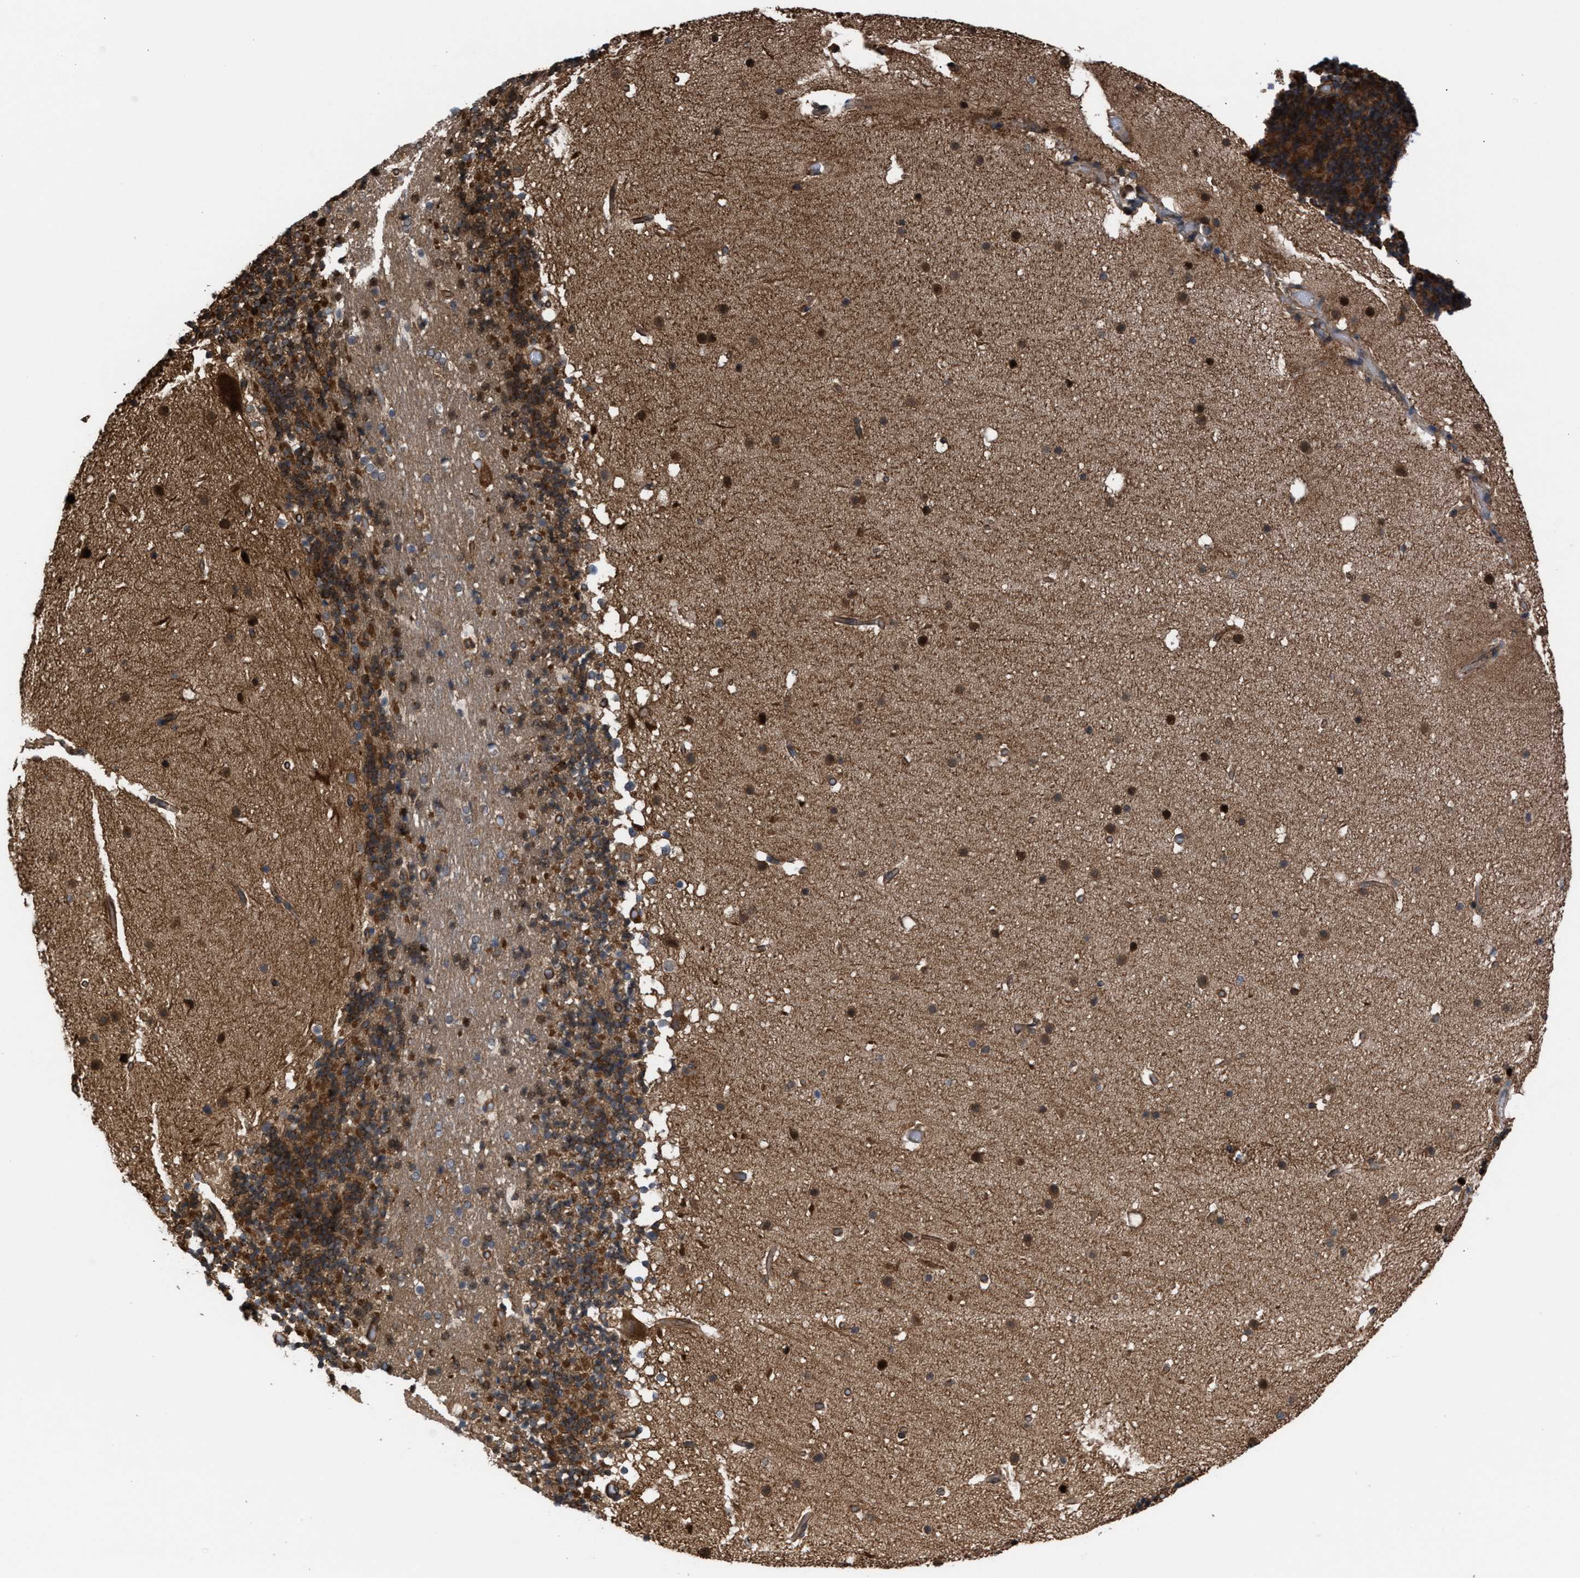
{"staining": {"intensity": "moderate", "quantity": ">75%", "location": "cytoplasmic/membranous"}, "tissue": "cerebellum", "cell_type": "Cells in granular layer", "image_type": "normal", "snomed": [{"axis": "morphology", "description": "Normal tissue, NOS"}, {"axis": "topography", "description": "Cerebellum"}], "caption": "Cells in granular layer demonstrate moderate cytoplasmic/membranous positivity in about >75% of cells in normal cerebellum.", "gene": "TP53BP2", "patient": {"sex": "male", "age": 57}}